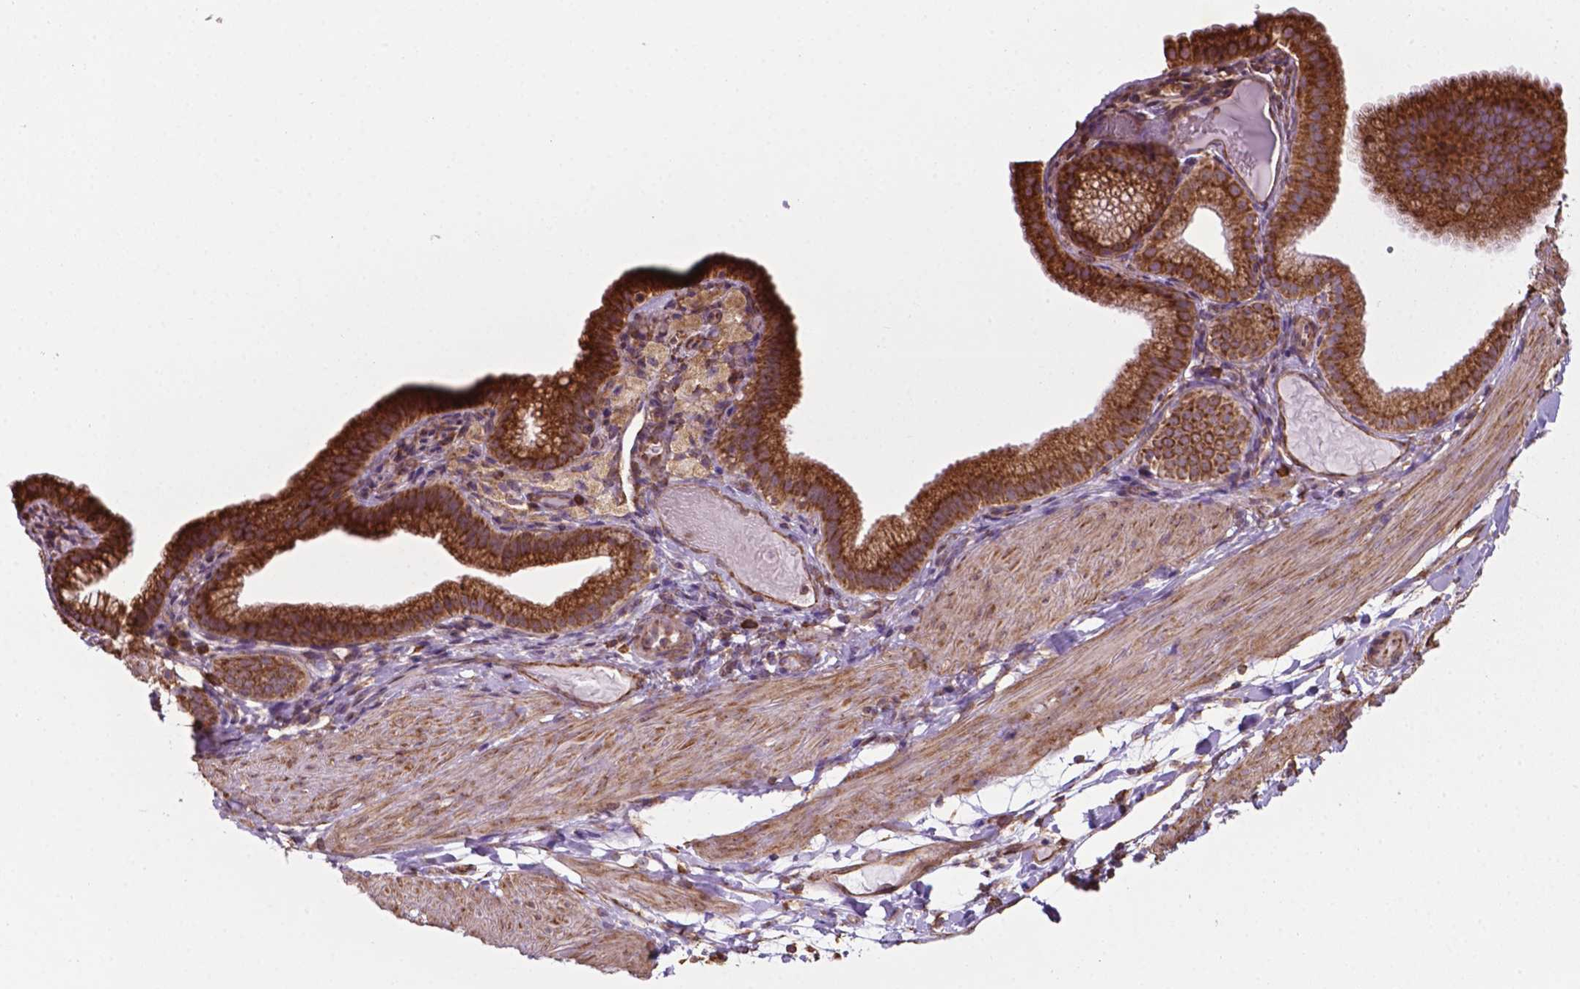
{"staining": {"intensity": "strong", "quantity": "25%-75%", "location": "cytoplasmic/membranous"}, "tissue": "adipose tissue", "cell_type": "Adipocytes", "image_type": "normal", "snomed": [{"axis": "morphology", "description": "Normal tissue, NOS"}, {"axis": "topography", "description": "Gallbladder"}, {"axis": "topography", "description": "Peripheral nerve tissue"}], "caption": "This is an image of IHC staining of normal adipose tissue, which shows strong positivity in the cytoplasmic/membranous of adipocytes.", "gene": "RPL29", "patient": {"sex": "female", "age": 45}}